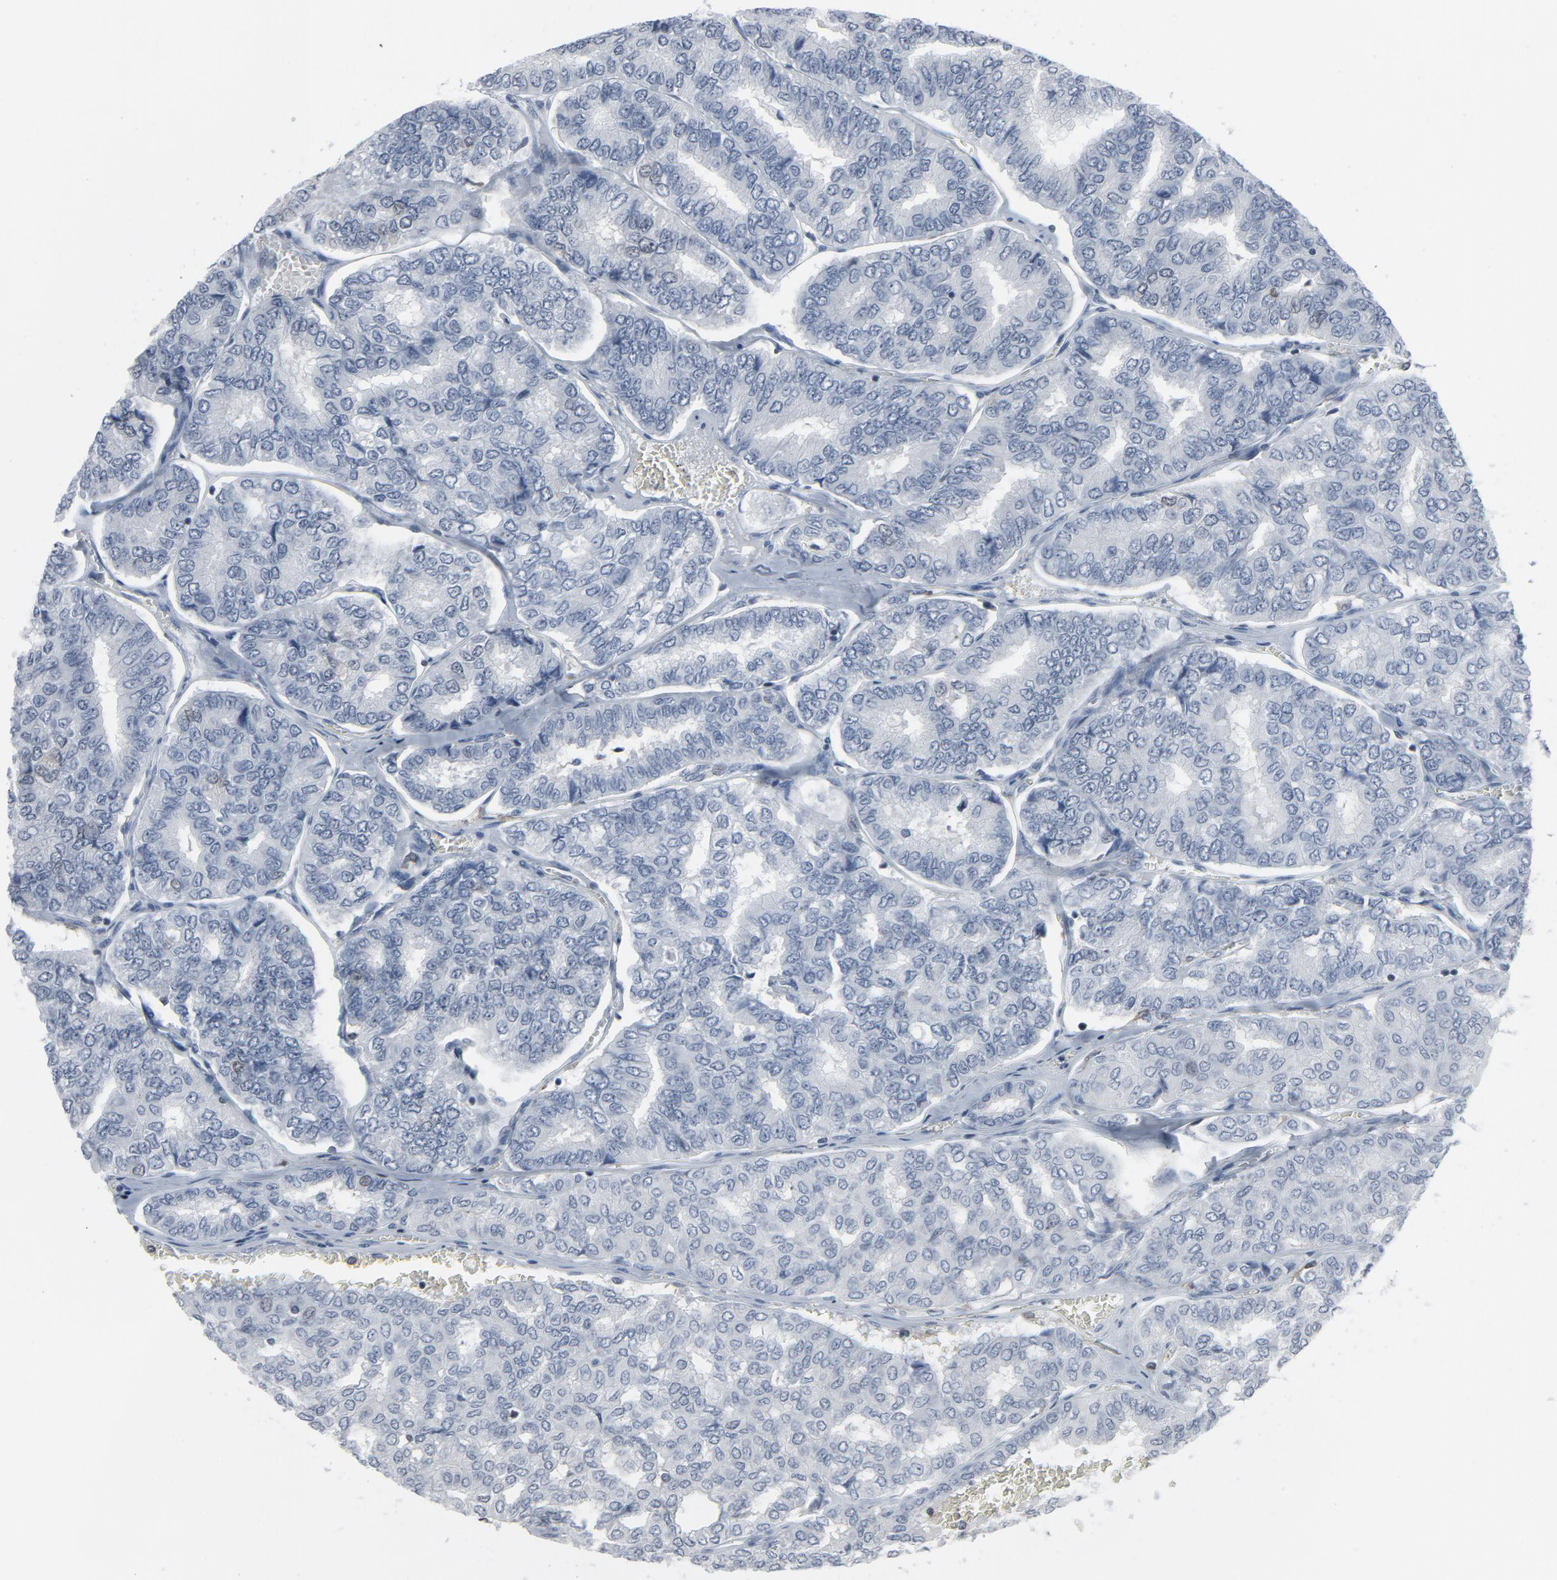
{"staining": {"intensity": "negative", "quantity": "none", "location": "none"}, "tissue": "thyroid cancer", "cell_type": "Tumor cells", "image_type": "cancer", "snomed": [{"axis": "morphology", "description": "Papillary adenocarcinoma, NOS"}, {"axis": "topography", "description": "Thyroid gland"}], "caption": "A photomicrograph of thyroid cancer stained for a protein shows no brown staining in tumor cells.", "gene": "STAT5A", "patient": {"sex": "female", "age": 35}}